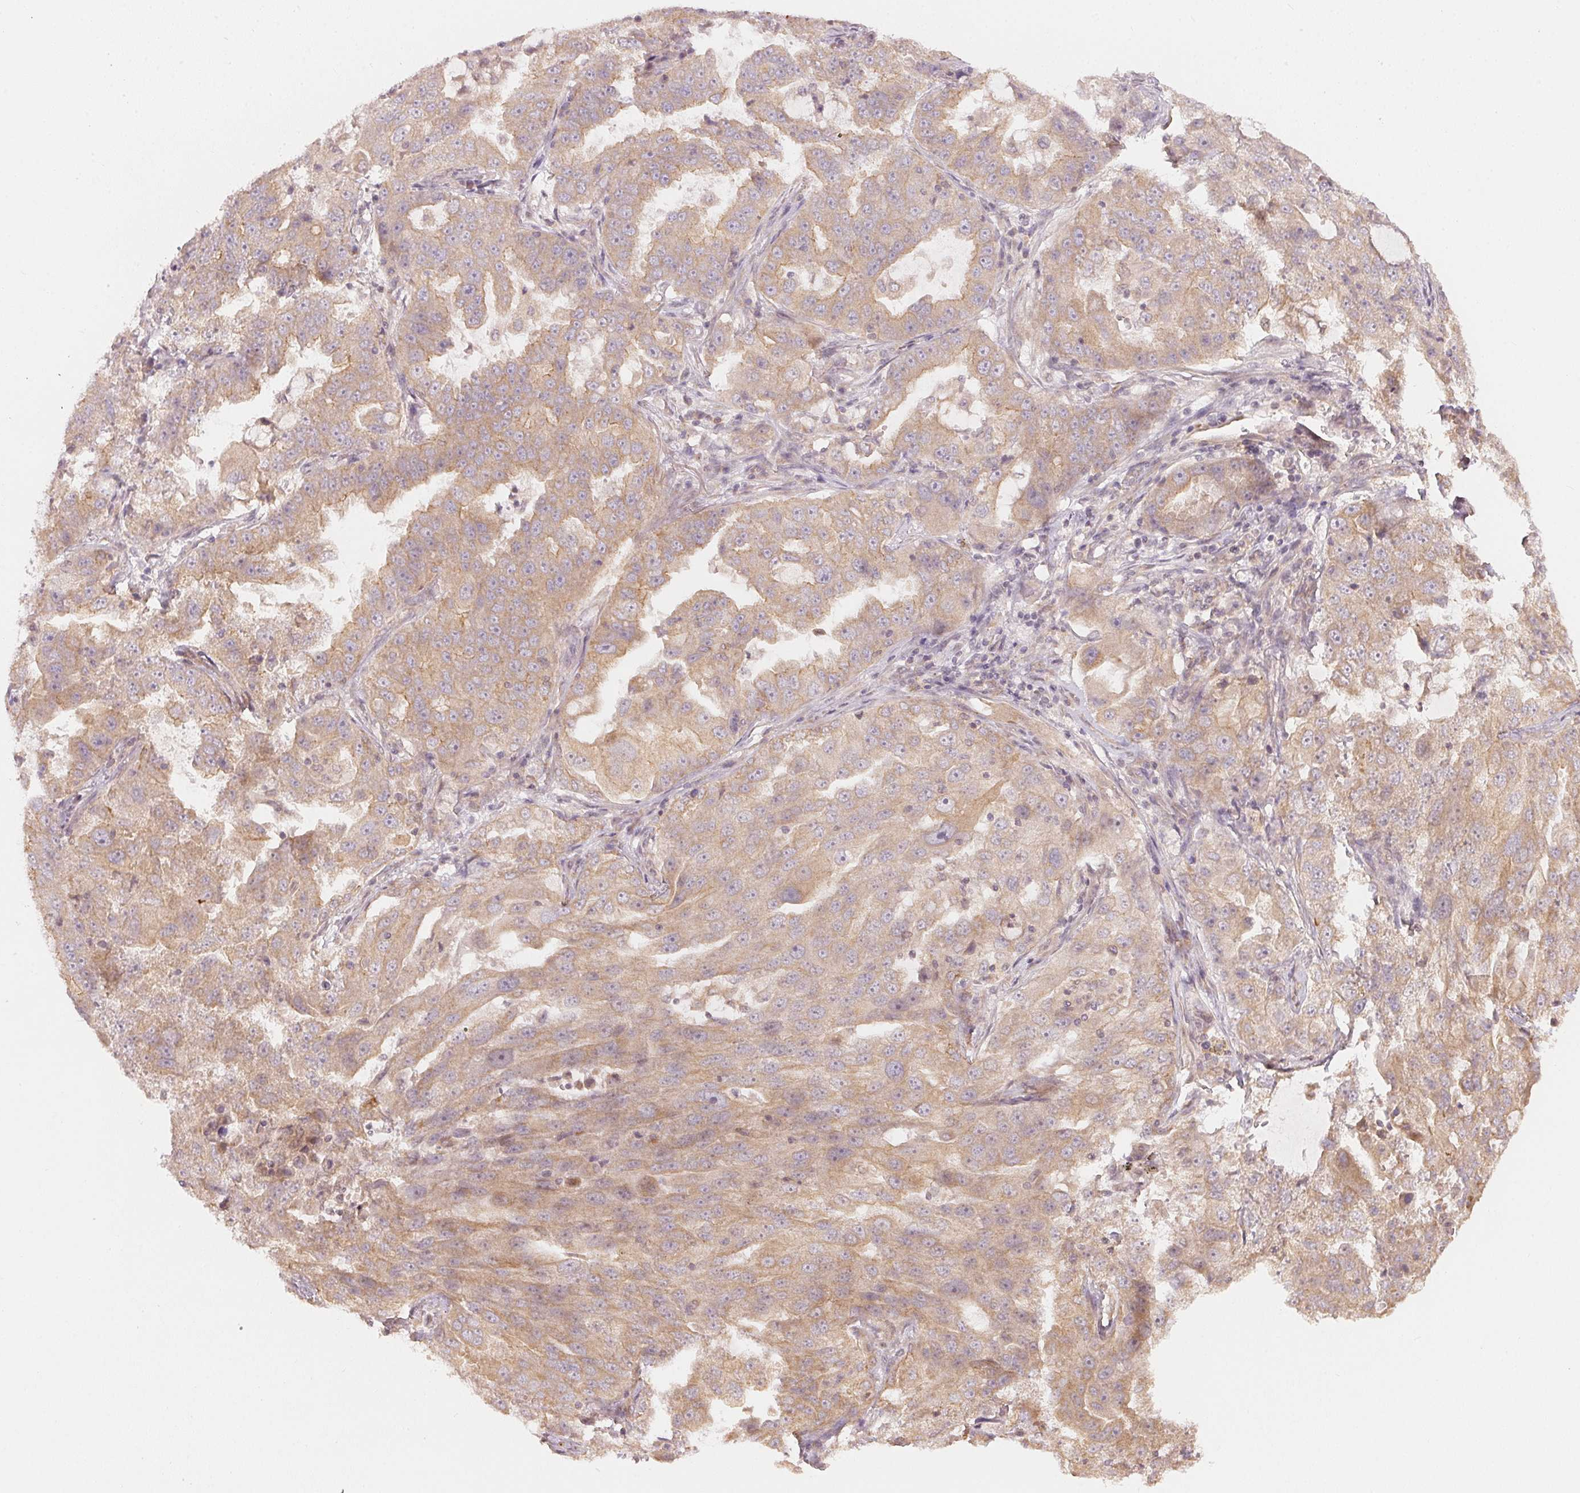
{"staining": {"intensity": "weak", "quantity": ">75%", "location": "cytoplasmic/membranous"}, "tissue": "lung cancer", "cell_type": "Tumor cells", "image_type": "cancer", "snomed": [{"axis": "morphology", "description": "Adenocarcinoma, NOS"}, {"axis": "topography", "description": "Lung"}], "caption": "Lung adenocarcinoma stained with DAB IHC displays low levels of weak cytoplasmic/membranous expression in approximately >75% of tumor cells. (IHC, brightfield microscopy, high magnification).", "gene": "WDR54", "patient": {"sex": "female", "age": 61}}